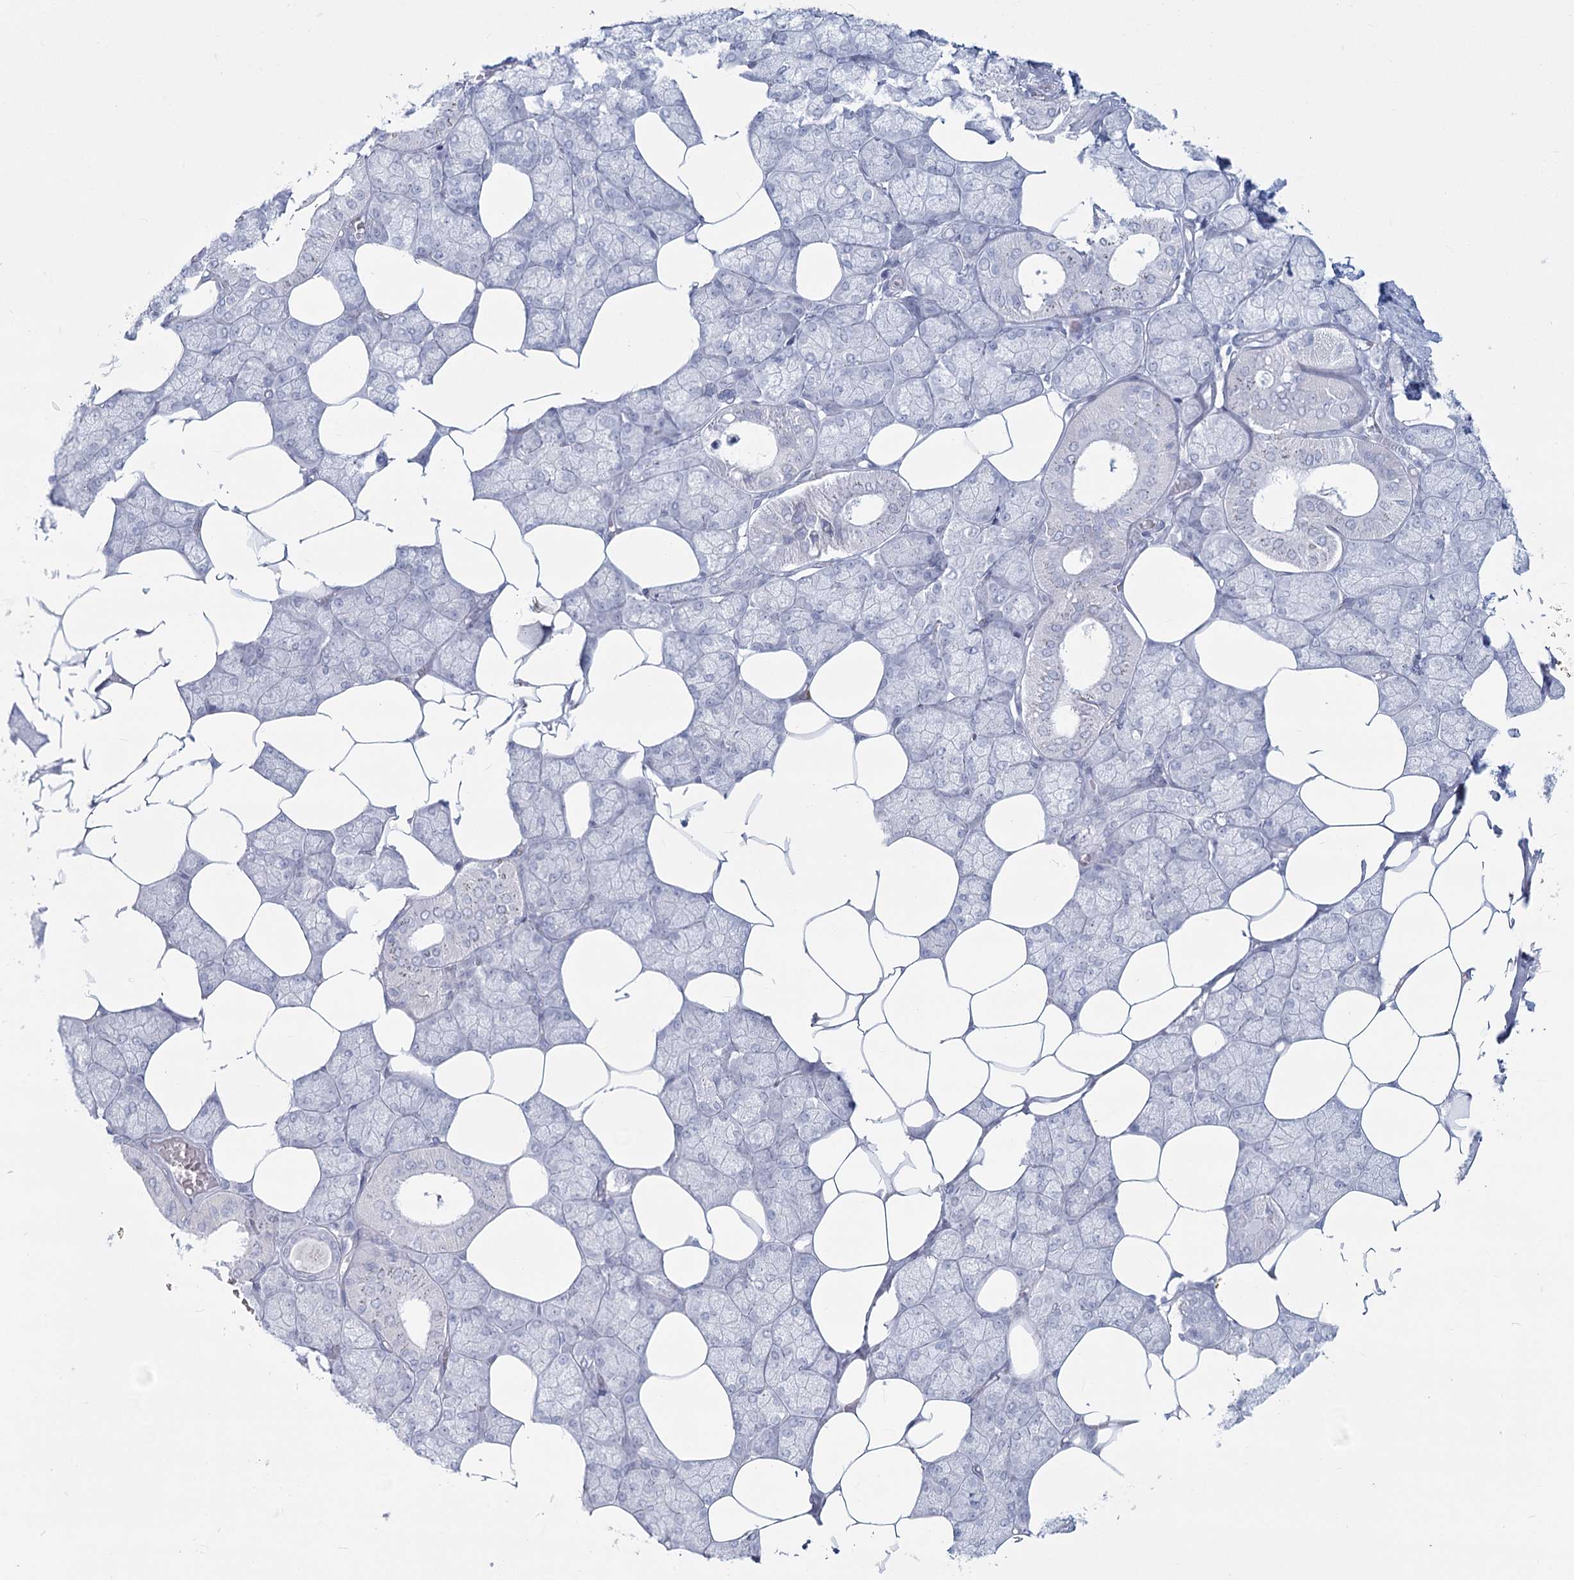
{"staining": {"intensity": "negative", "quantity": "none", "location": "none"}, "tissue": "salivary gland", "cell_type": "Glandular cells", "image_type": "normal", "snomed": [{"axis": "morphology", "description": "Normal tissue, NOS"}, {"axis": "topography", "description": "Salivary gland"}], "caption": "Glandular cells show no significant positivity in normal salivary gland. (DAB IHC visualized using brightfield microscopy, high magnification).", "gene": "SLC6A19", "patient": {"sex": "male", "age": 62}}